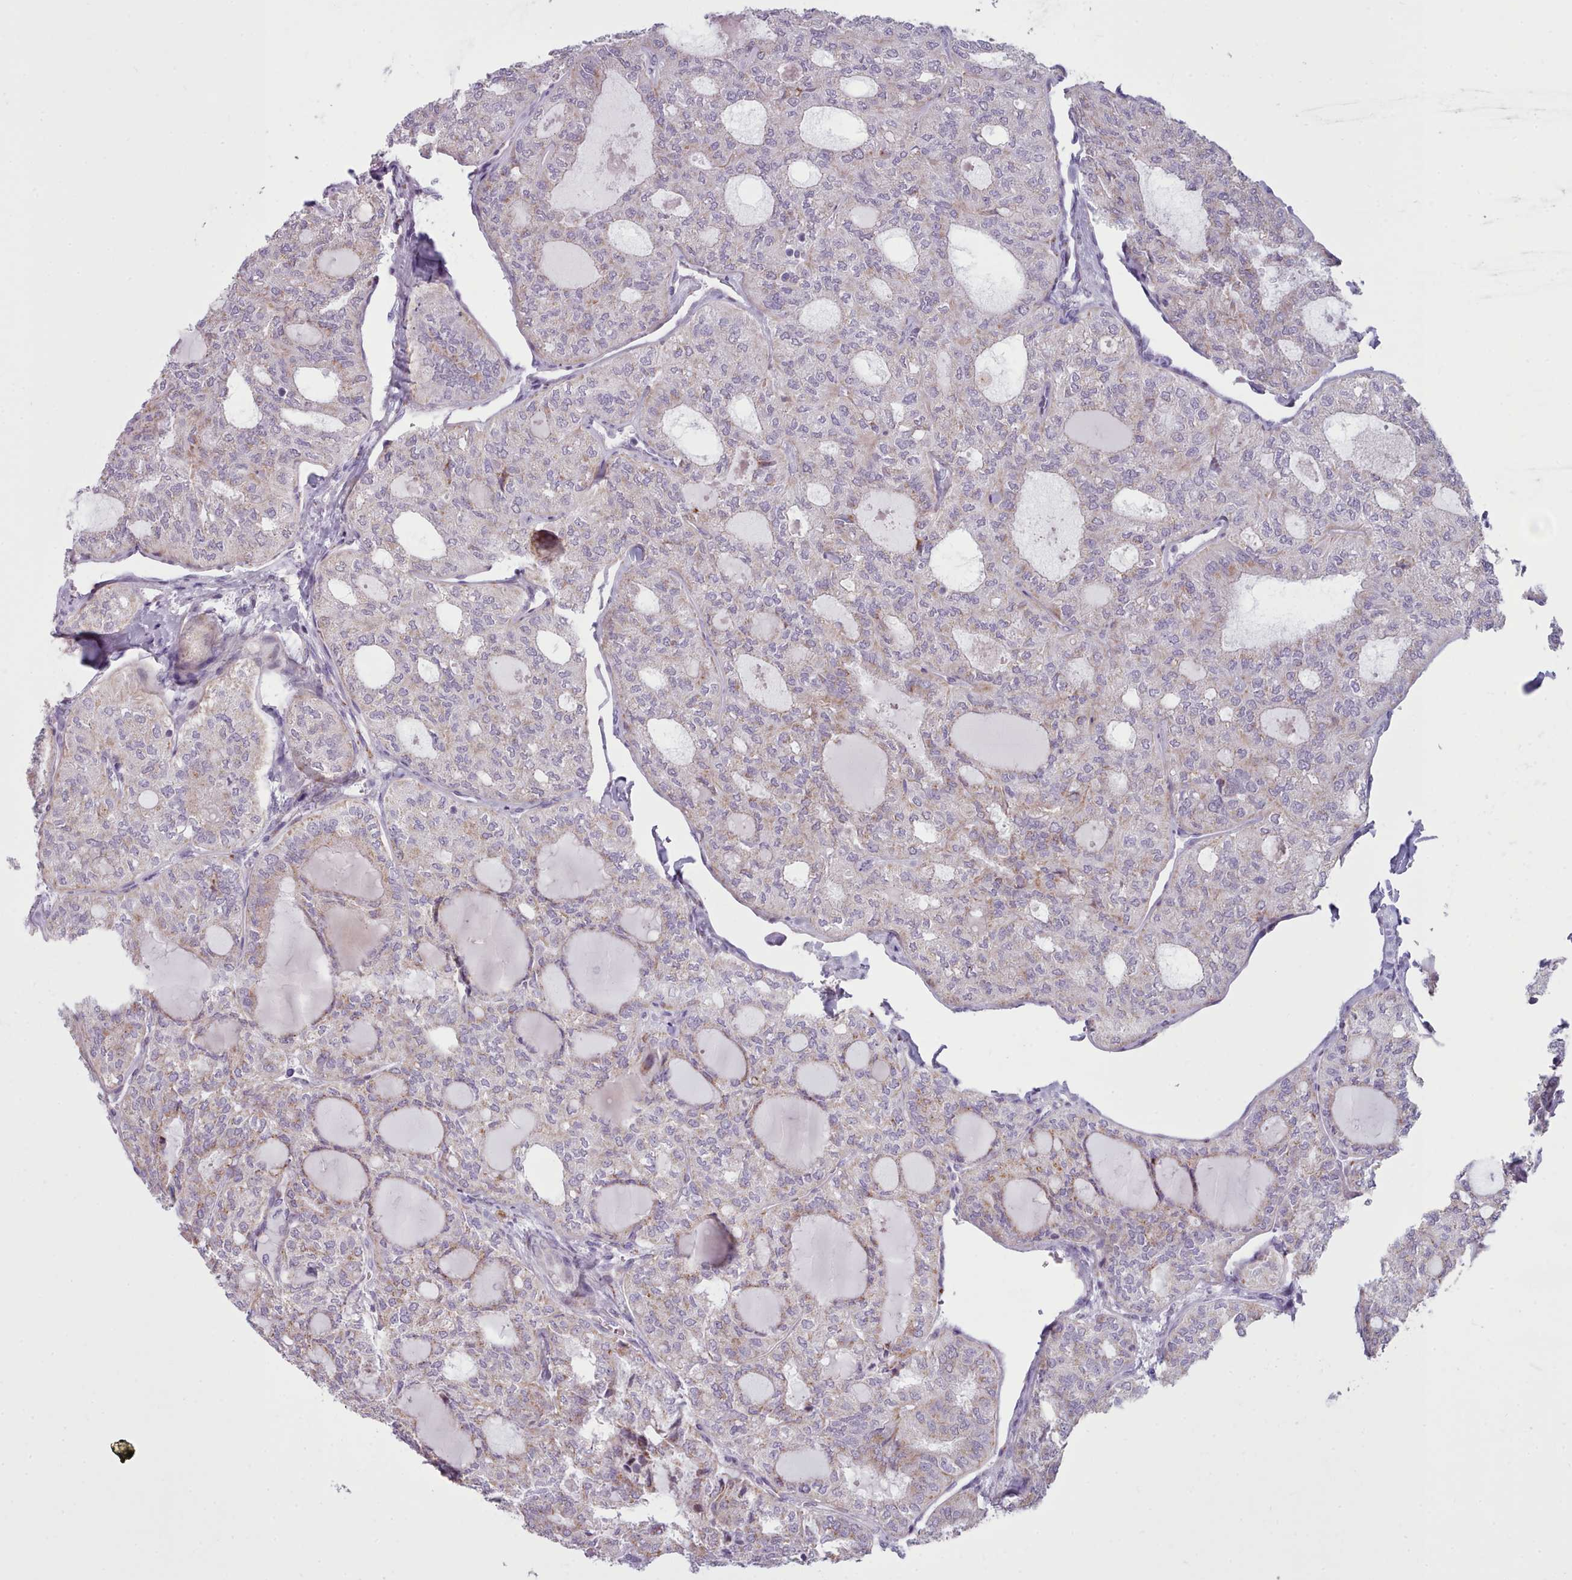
{"staining": {"intensity": "weak", "quantity": "<25%", "location": "cytoplasmic/membranous"}, "tissue": "thyroid cancer", "cell_type": "Tumor cells", "image_type": "cancer", "snomed": [{"axis": "morphology", "description": "Follicular adenoma carcinoma, NOS"}, {"axis": "topography", "description": "Thyroid gland"}], "caption": "DAB immunohistochemical staining of thyroid follicular adenoma carcinoma shows no significant staining in tumor cells.", "gene": "SLC52A3", "patient": {"sex": "male", "age": 75}}